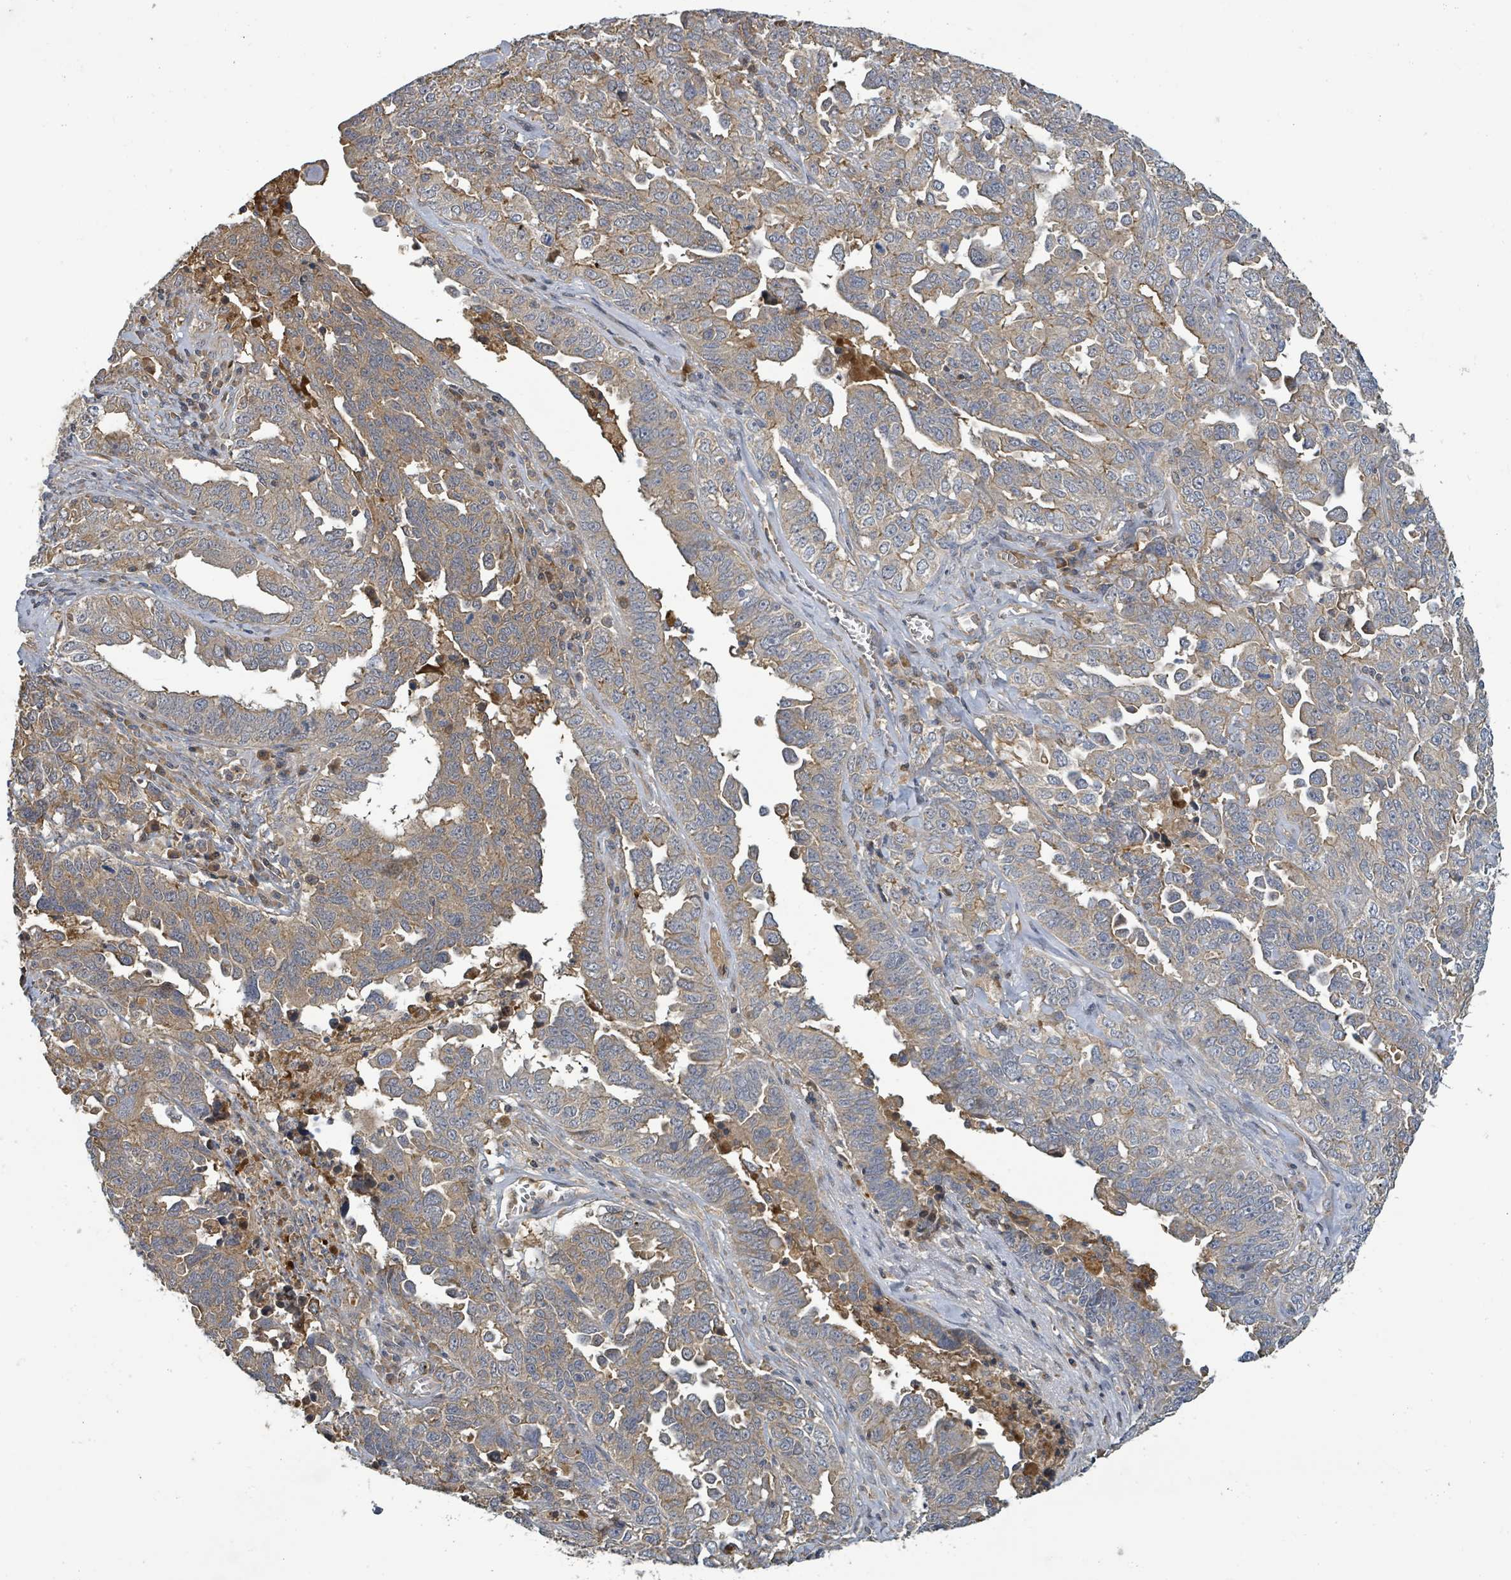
{"staining": {"intensity": "moderate", "quantity": ">75%", "location": "cytoplasmic/membranous"}, "tissue": "ovarian cancer", "cell_type": "Tumor cells", "image_type": "cancer", "snomed": [{"axis": "morphology", "description": "Carcinoma, endometroid"}, {"axis": "topography", "description": "Ovary"}], "caption": "Protein expression analysis of endometroid carcinoma (ovarian) shows moderate cytoplasmic/membranous staining in approximately >75% of tumor cells. The staining was performed using DAB (3,3'-diaminobenzidine), with brown indicating positive protein expression. Nuclei are stained blue with hematoxylin.", "gene": "STARD4", "patient": {"sex": "female", "age": 62}}